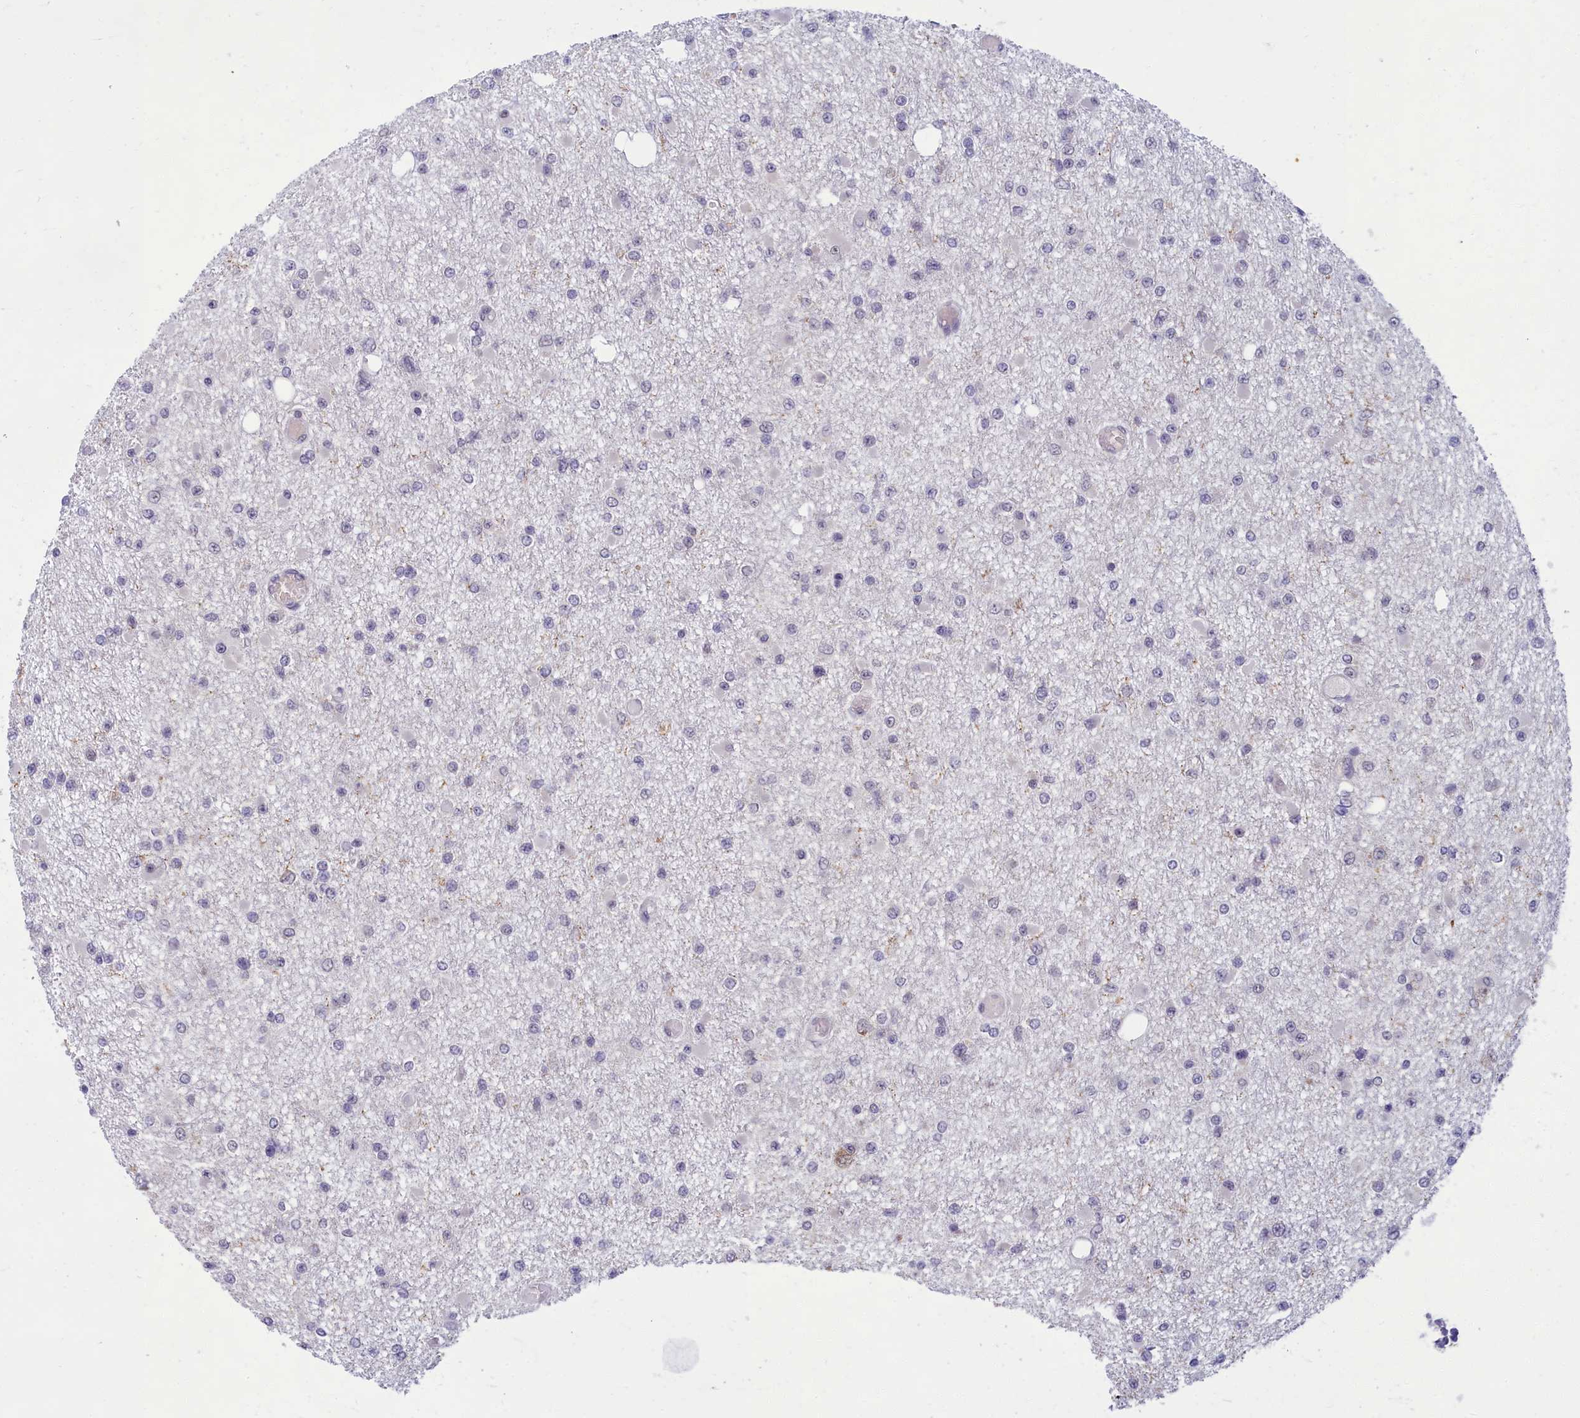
{"staining": {"intensity": "negative", "quantity": "none", "location": "none"}, "tissue": "glioma", "cell_type": "Tumor cells", "image_type": "cancer", "snomed": [{"axis": "morphology", "description": "Glioma, malignant, Low grade"}, {"axis": "topography", "description": "Brain"}], "caption": "Tumor cells show no significant staining in glioma.", "gene": "EARS2", "patient": {"sex": "female", "age": 22}}